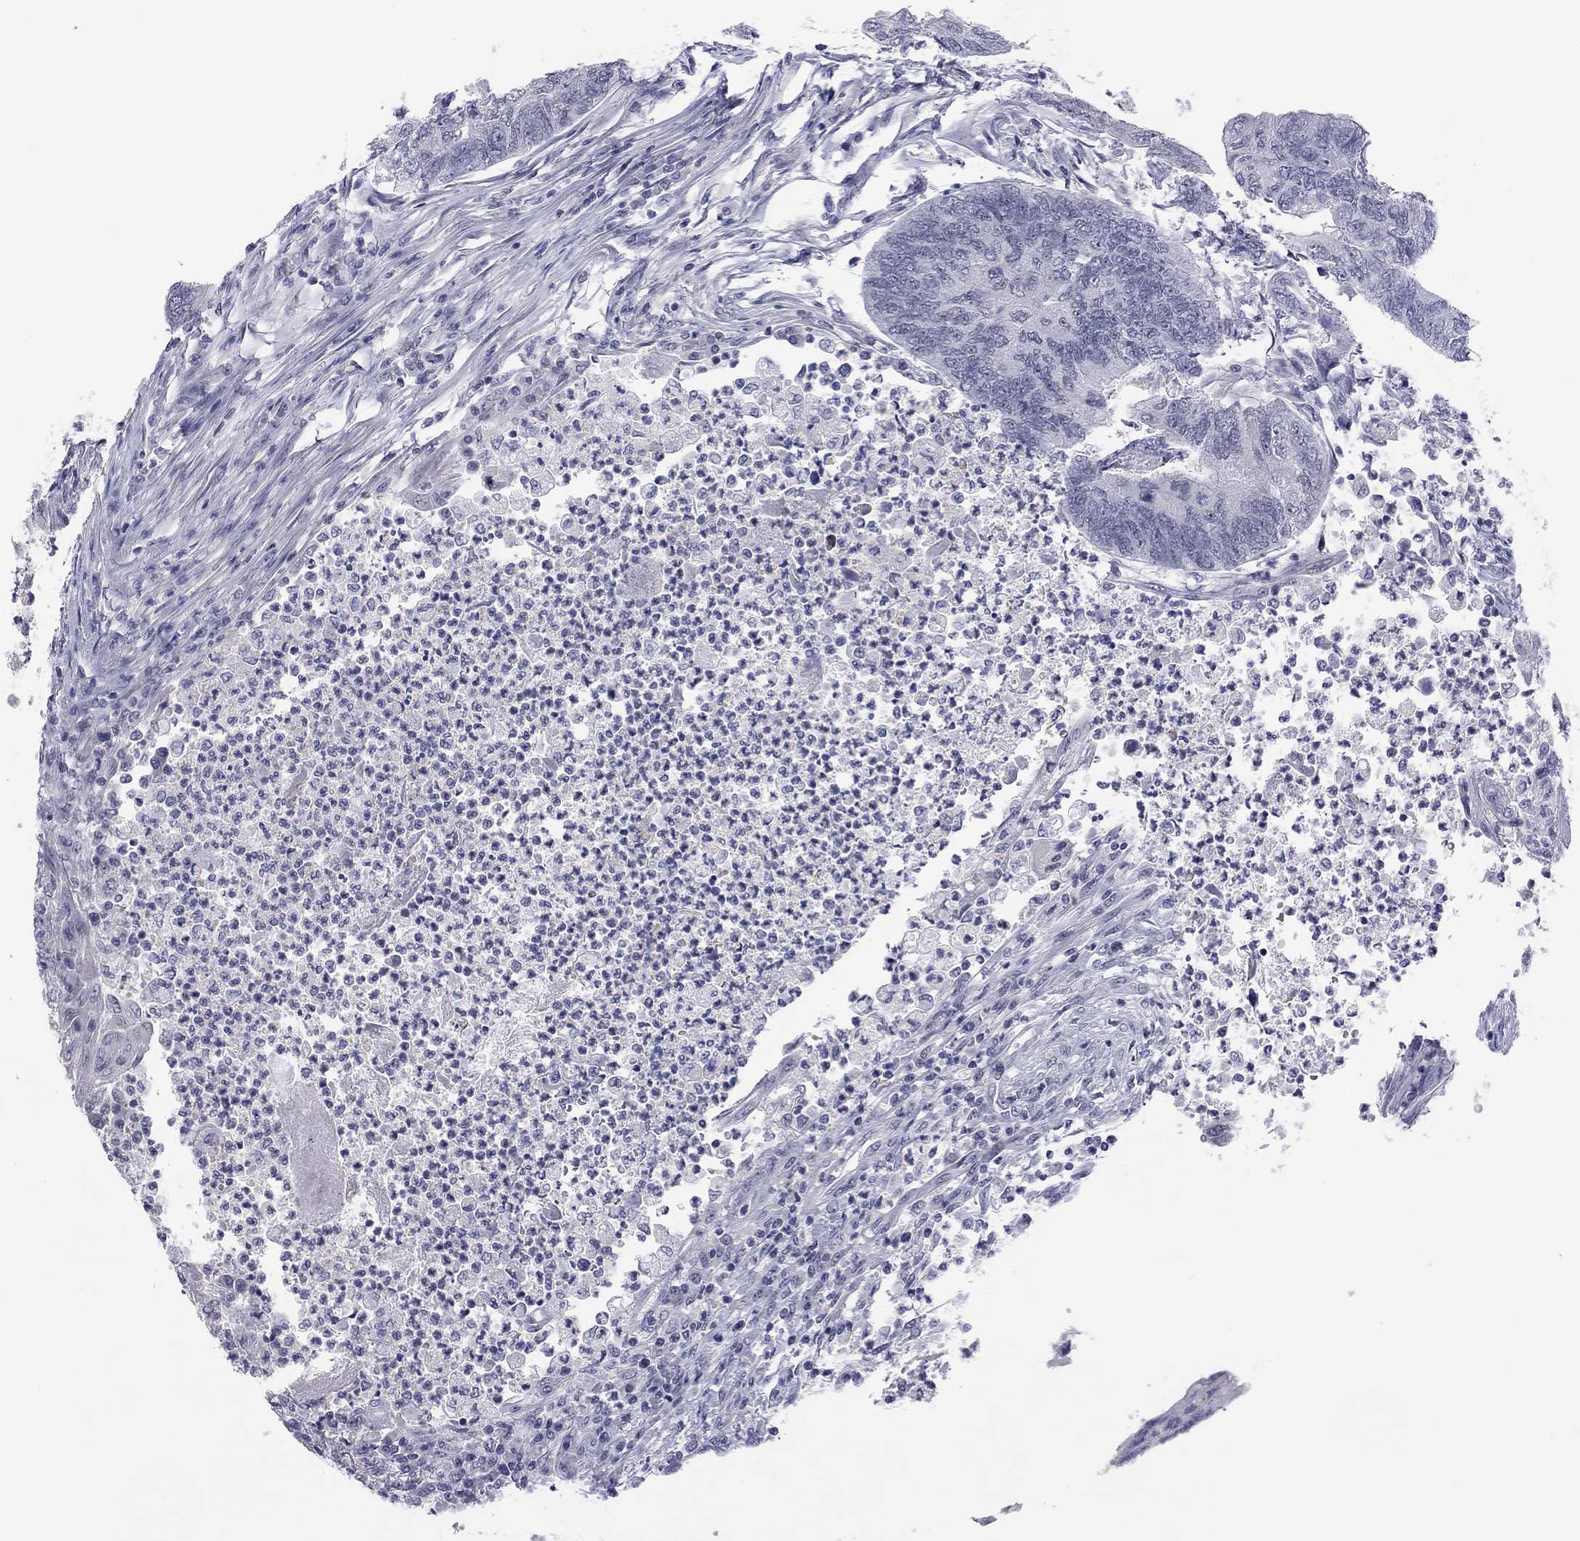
{"staining": {"intensity": "negative", "quantity": "none", "location": "none"}, "tissue": "colorectal cancer", "cell_type": "Tumor cells", "image_type": "cancer", "snomed": [{"axis": "morphology", "description": "Adenocarcinoma, NOS"}, {"axis": "topography", "description": "Colon"}], "caption": "Protein analysis of colorectal cancer (adenocarcinoma) displays no significant expression in tumor cells. (DAB immunohistochemistry (IHC) with hematoxylin counter stain).", "gene": "POU5F2", "patient": {"sex": "female", "age": 67}}